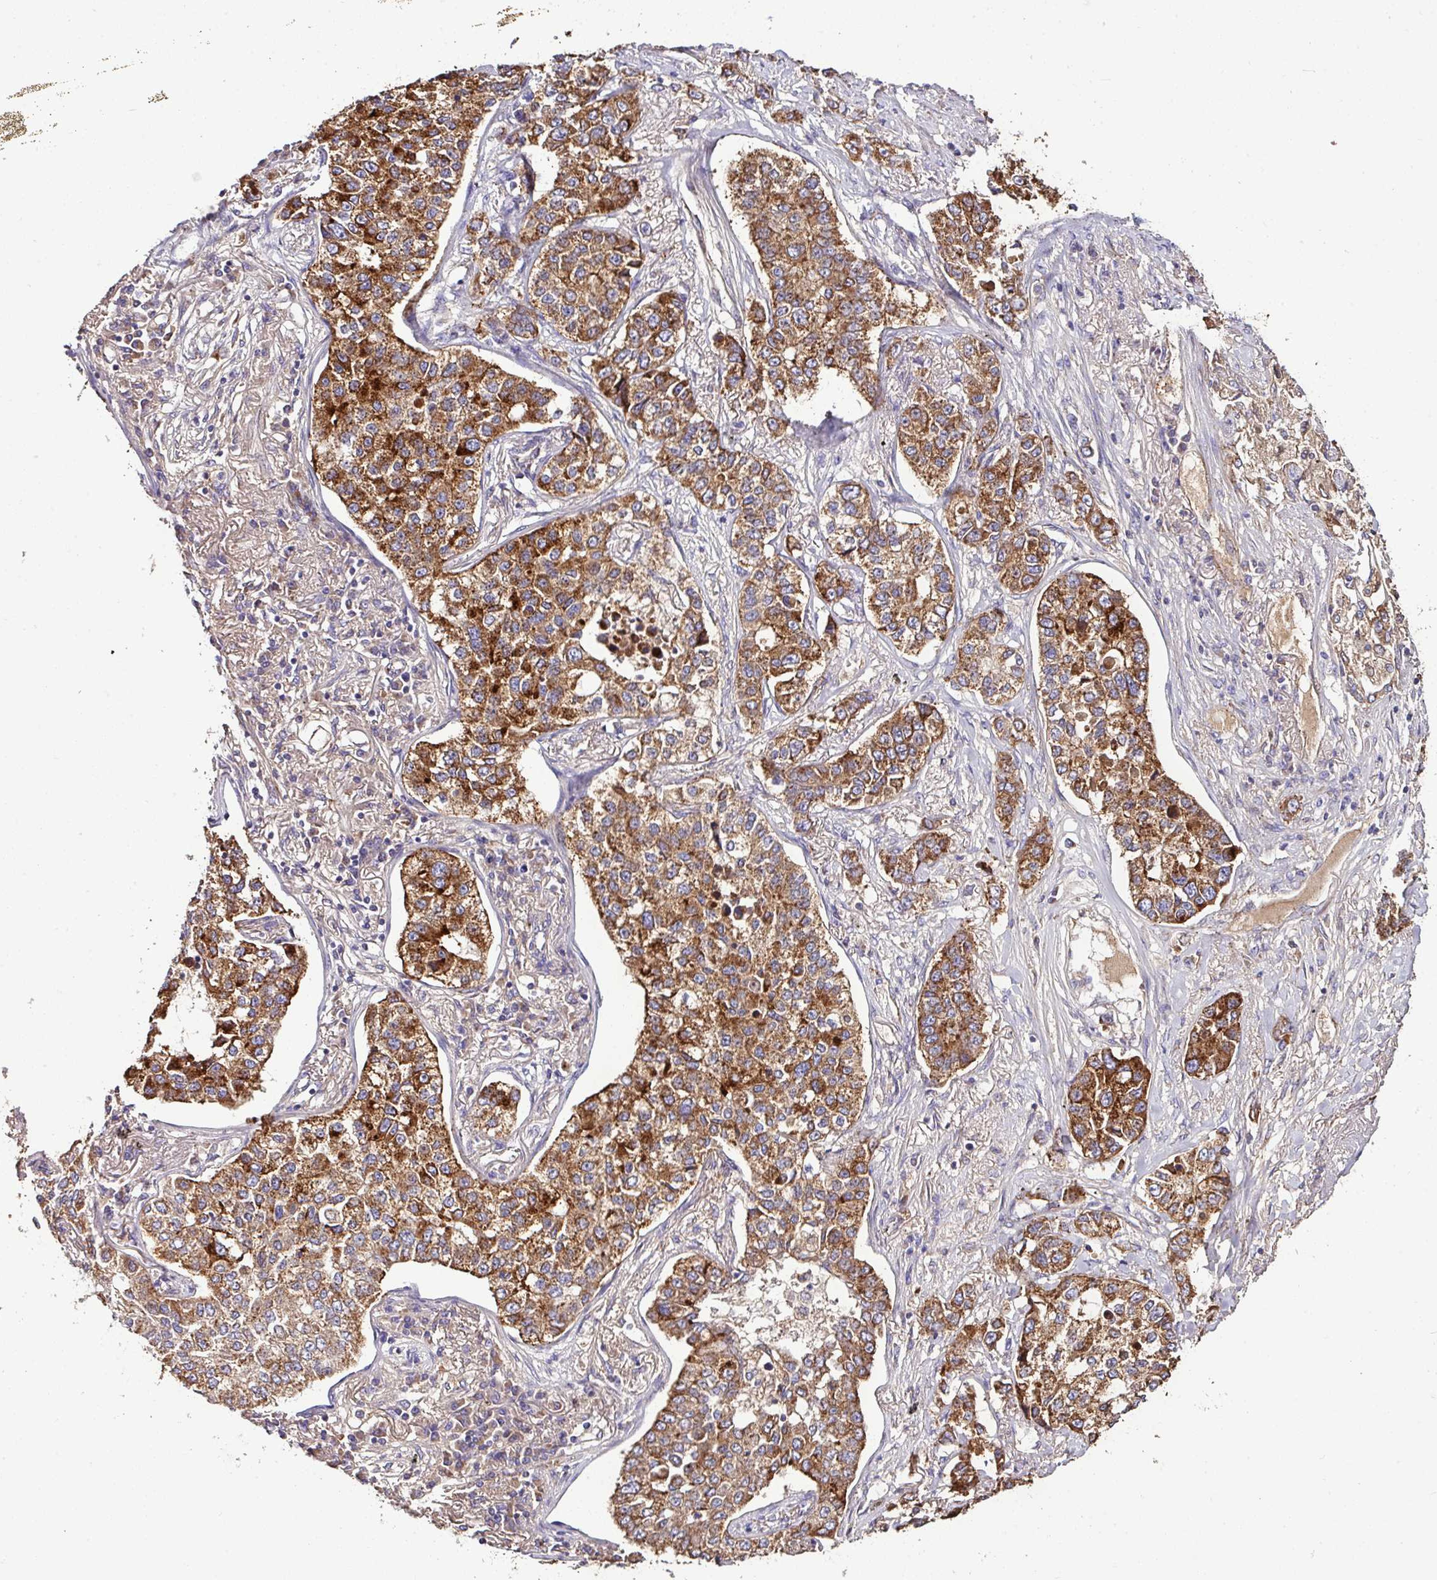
{"staining": {"intensity": "strong", "quantity": ">75%", "location": "cytoplasmic/membranous"}, "tissue": "lung cancer", "cell_type": "Tumor cells", "image_type": "cancer", "snomed": [{"axis": "morphology", "description": "Adenocarcinoma, NOS"}, {"axis": "topography", "description": "Lung"}], "caption": "Protein expression analysis of human lung cancer (adenocarcinoma) reveals strong cytoplasmic/membranous positivity in about >75% of tumor cells.", "gene": "CPD", "patient": {"sex": "male", "age": 49}}